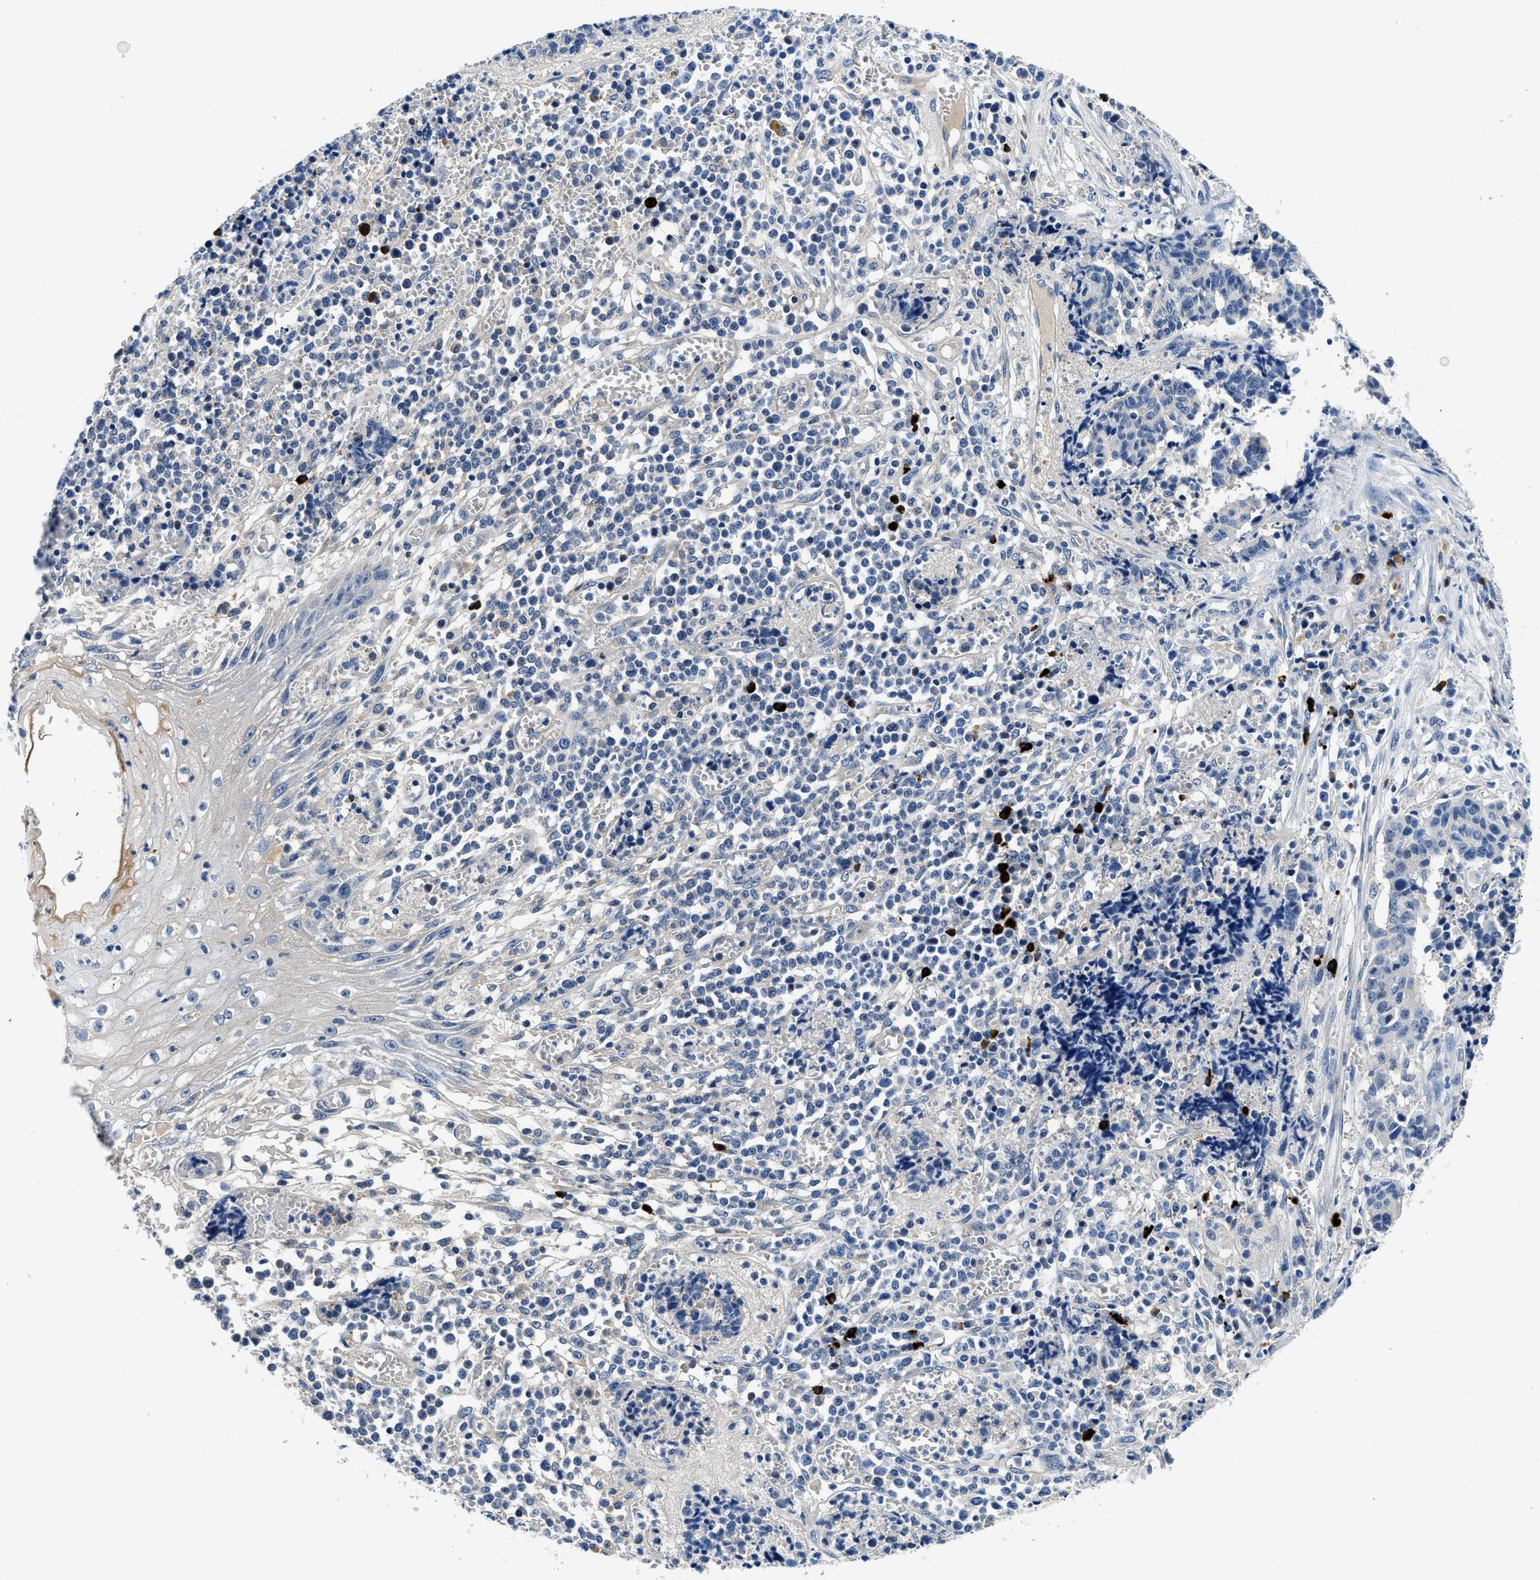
{"staining": {"intensity": "negative", "quantity": "none", "location": "none"}, "tissue": "cervical cancer", "cell_type": "Tumor cells", "image_type": "cancer", "snomed": [{"axis": "morphology", "description": "Squamous cell carcinoma, NOS"}, {"axis": "topography", "description": "Cervix"}], "caption": "An image of squamous cell carcinoma (cervical) stained for a protein reveals no brown staining in tumor cells.", "gene": "ZFAND3", "patient": {"sex": "female", "age": 35}}